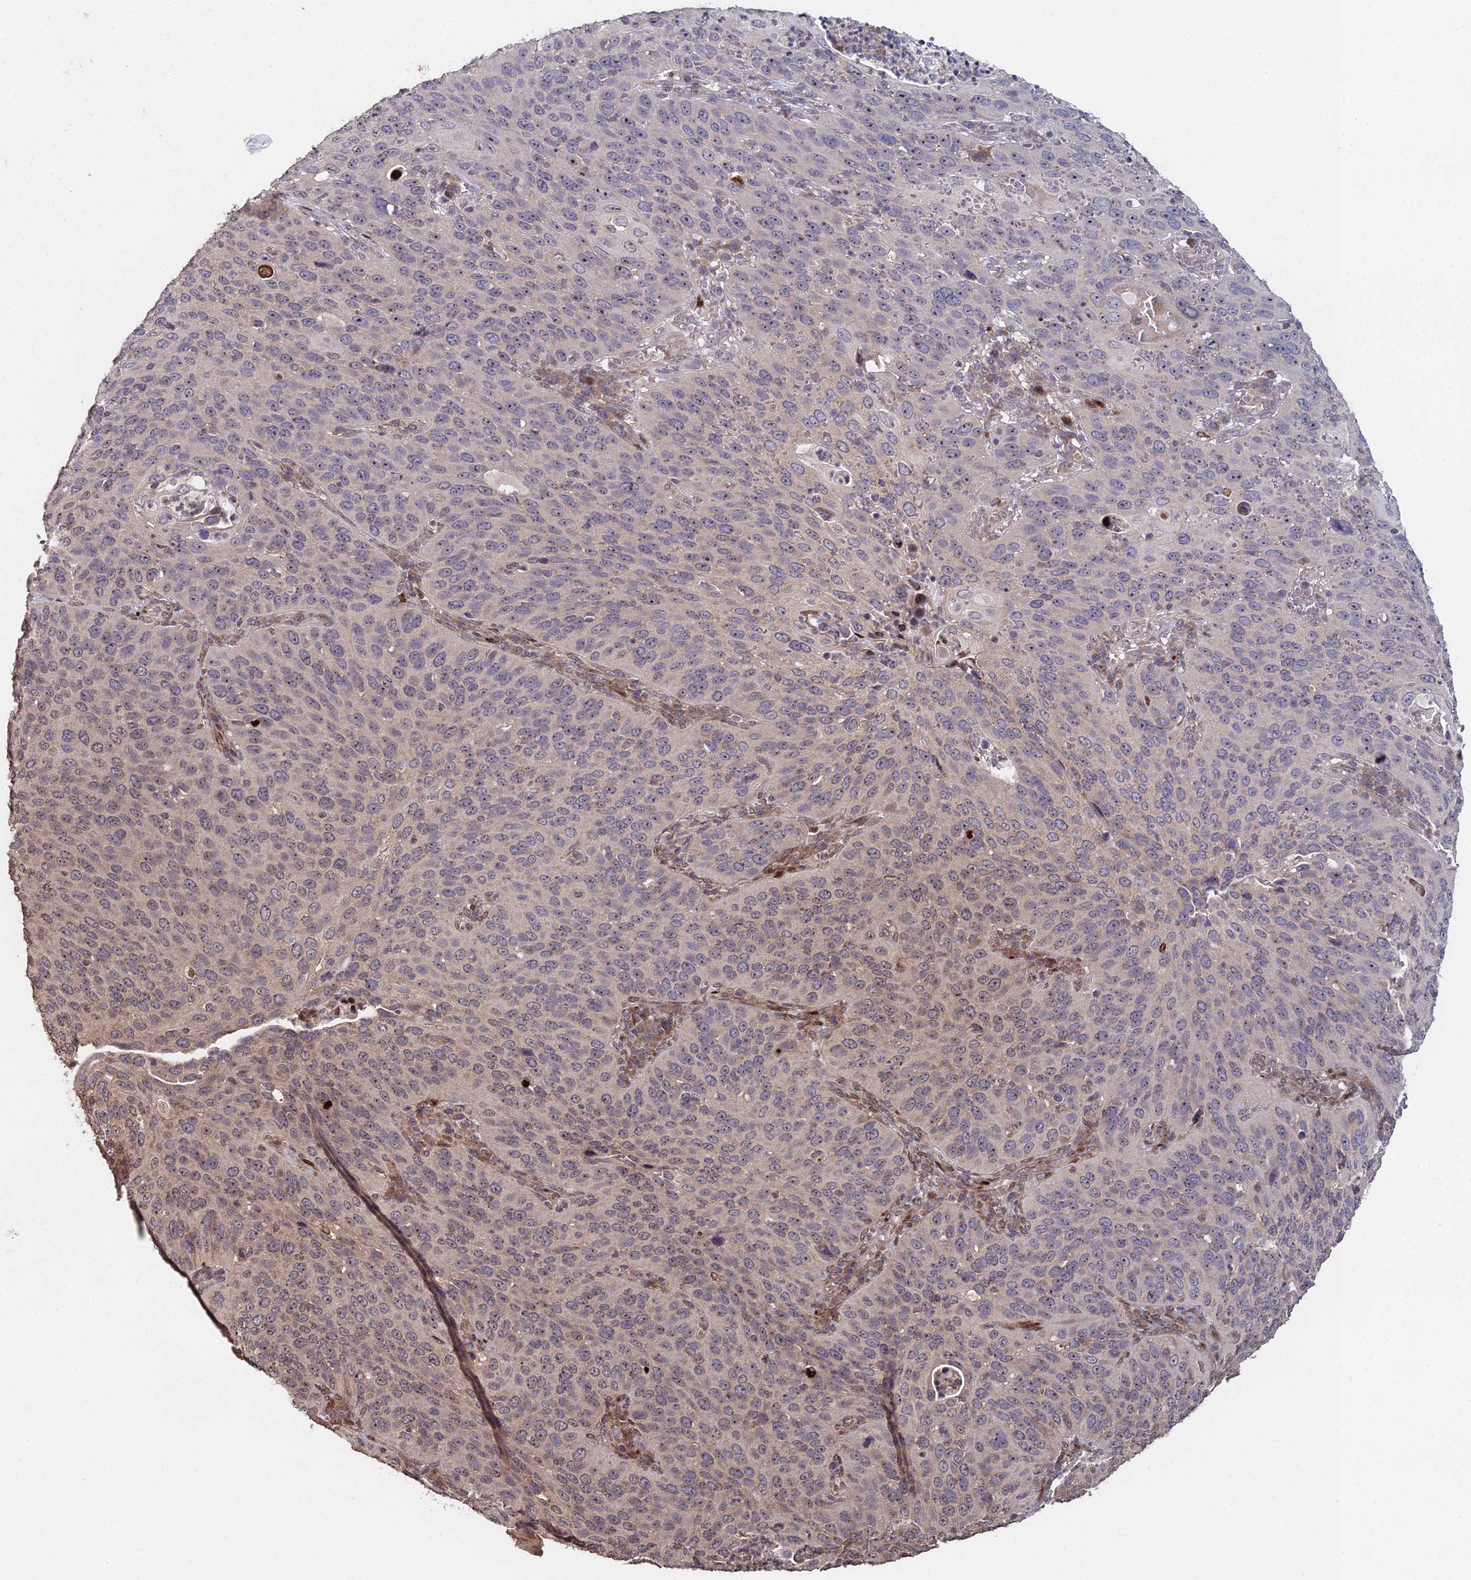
{"staining": {"intensity": "weak", "quantity": "25%-75%", "location": "cytoplasmic/membranous,nuclear"}, "tissue": "cervical cancer", "cell_type": "Tumor cells", "image_type": "cancer", "snomed": [{"axis": "morphology", "description": "Squamous cell carcinoma, NOS"}, {"axis": "topography", "description": "Cervix"}], "caption": "Cervical cancer (squamous cell carcinoma) stained with immunohistochemistry (IHC) demonstrates weak cytoplasmic/membranous and nuclear staining in about 25%-75% of tumor cells.", "gene": "RBMS2", "patient": {"sex": "female", "age": 36}}